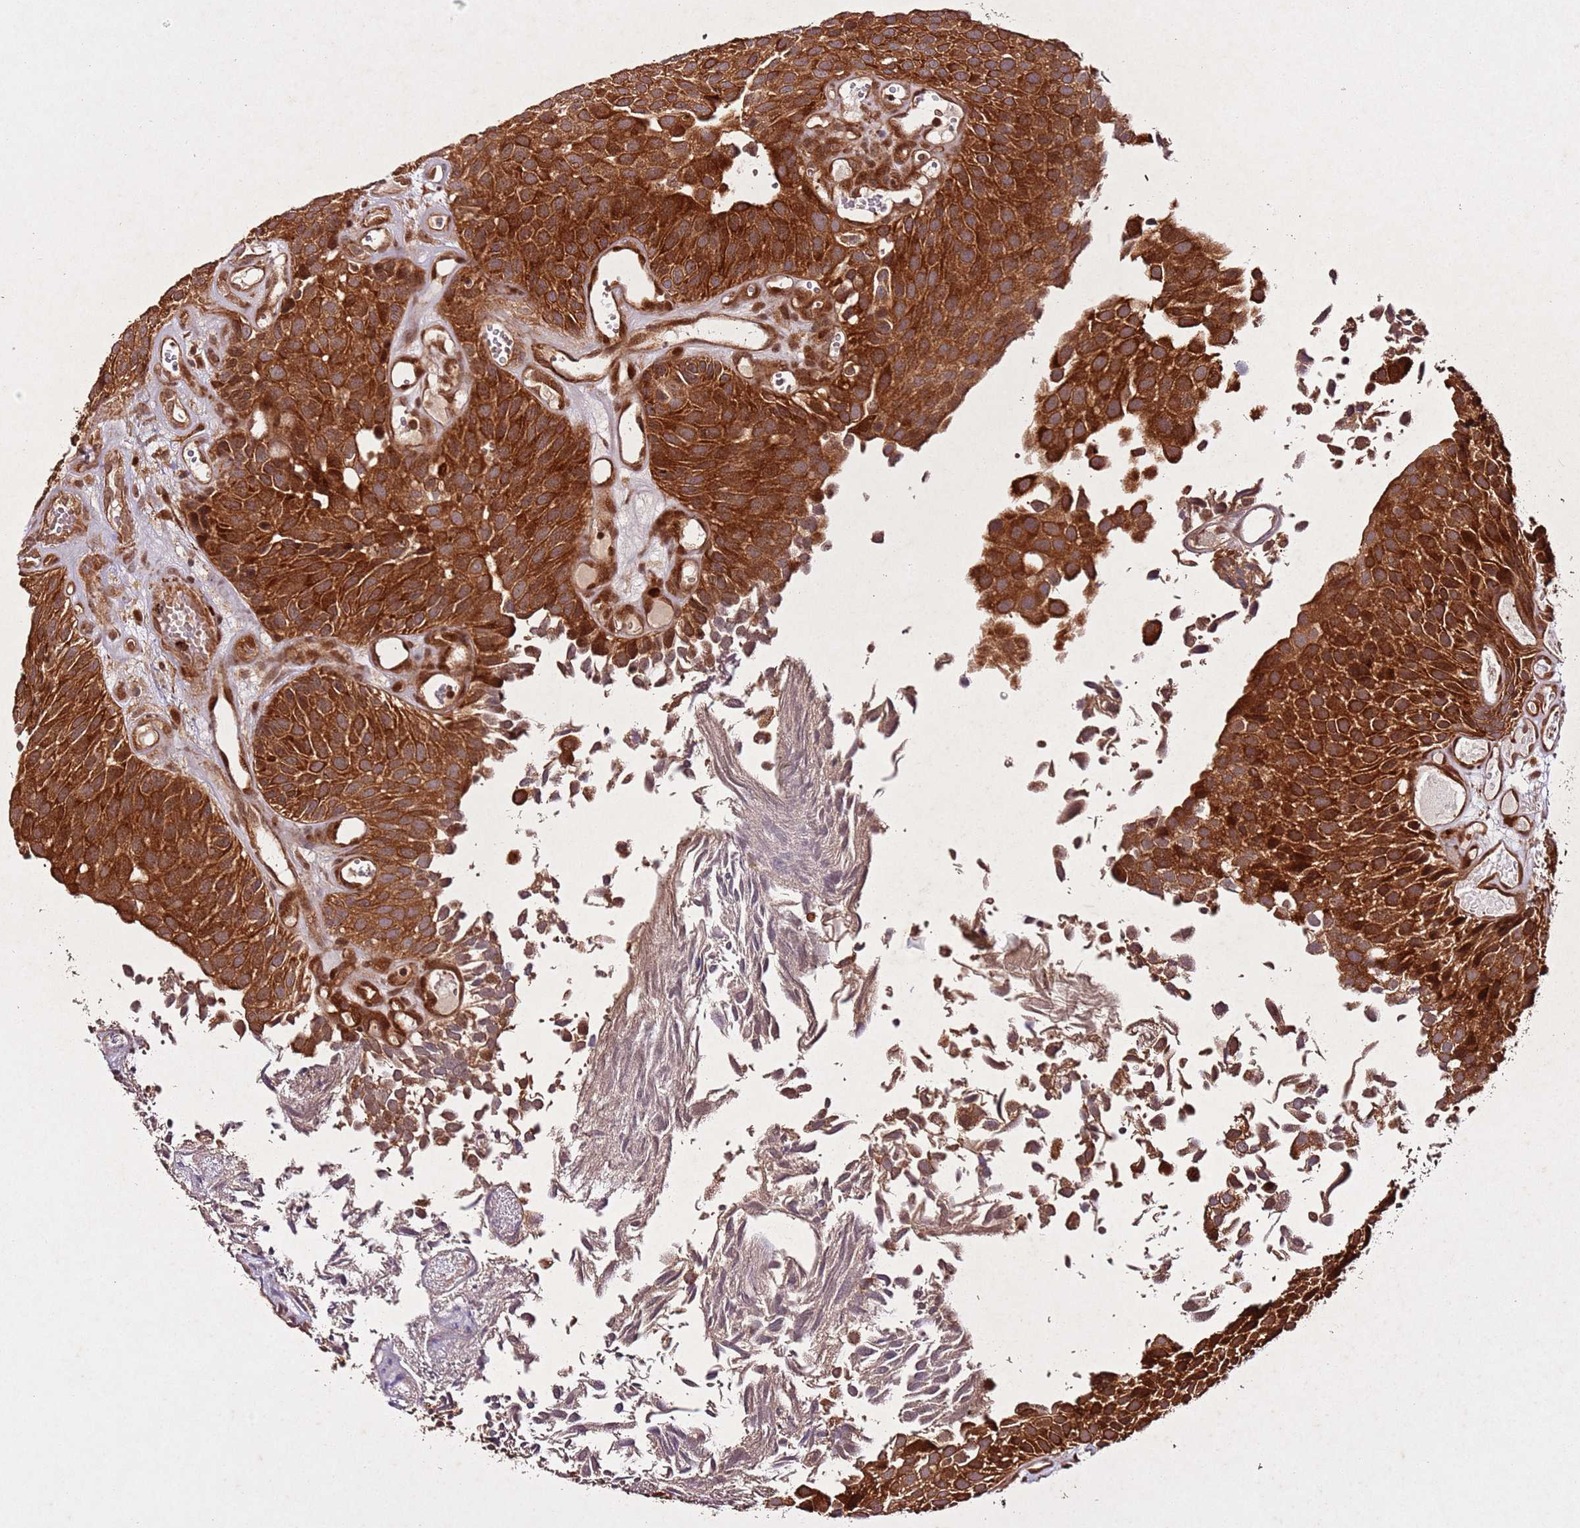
{"staining": {"intensity": "strong", "quantity": ">75%", "location": "cytoplasmic/membranous"}, "tissue": "urothelial cancer", "cell_type": "Tumor cells", "image_type": "cancer", "snomed": [{"axis": "morphology", "description": "Urothelial carcinoma, Low grade"}, {"axis": "topography", "description": "Urinary bladder"}], "caption": "Immunohistochemical staining of human urothelial carcinoma (low-grade) shows strong cytoplasmic/membranous protein positivity in approximately >75% of tumor cells. (IHC, brightfield microscopy, high magnification).", "gene": "PTMA", "patient": {"sex": "male", "age": 89}}